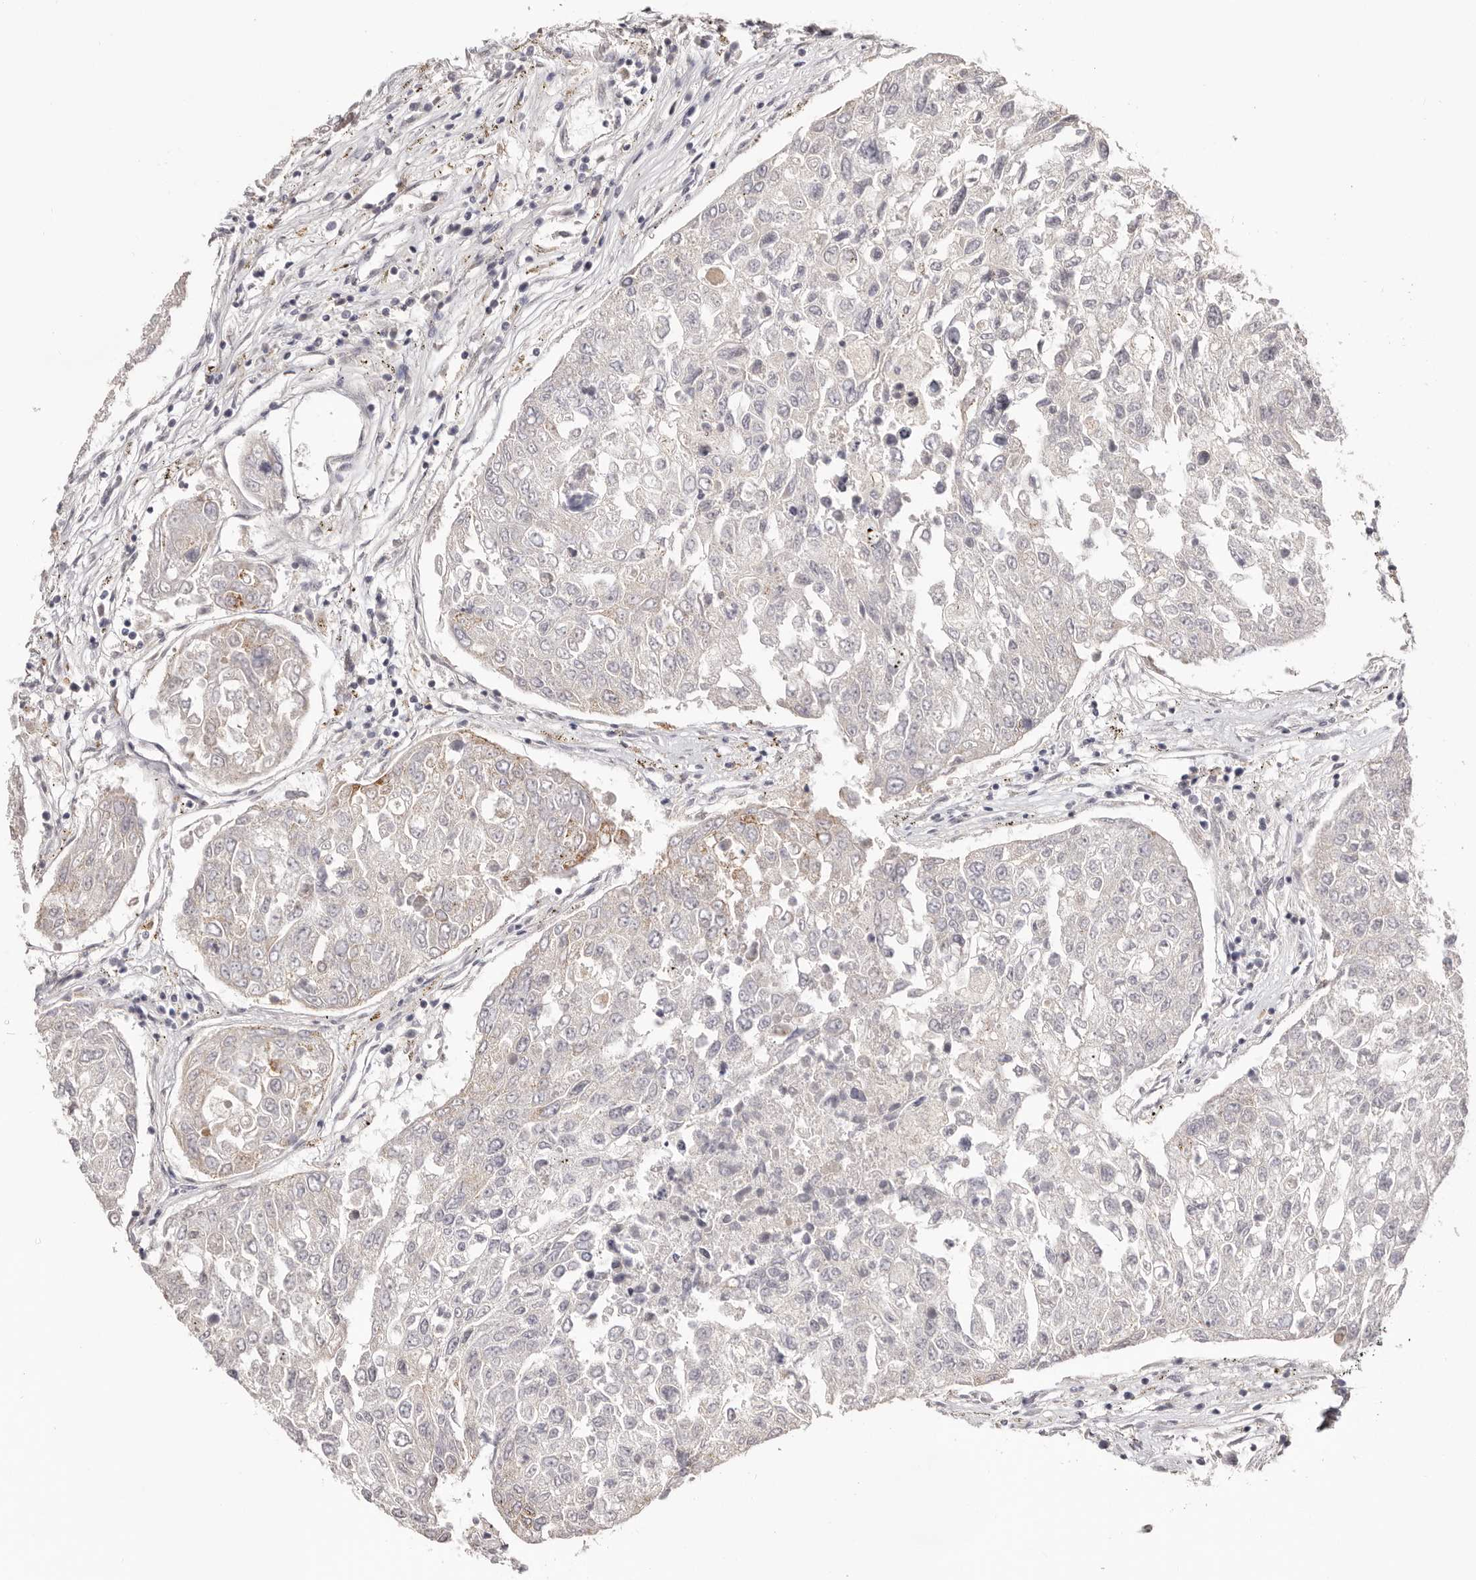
{"staining": {"intensity": "moderate", "quantity": "<25%", "location": "cytoplasmic/membranous"}, "tissue": "urothelial cancer", "cell_type": "Tumor cells", "image_type": "cancer", "snomed": [{"axis": "morphology", "description": "Urothelial carcinoma, High grade"}, {"axis": "topography", "description": "Lymph node"}, {"axis": "topography", "description": "Urinary bladder"}], "caption": "This image shows immunohistochemistry (IHC) staining of urothelial cancer, with low moderate cytoplasmic/membranous positivity in approximately <25% of tumor cells.", "gene": "PCDHB6", "patient": {"sex": "male", "age": 51}}